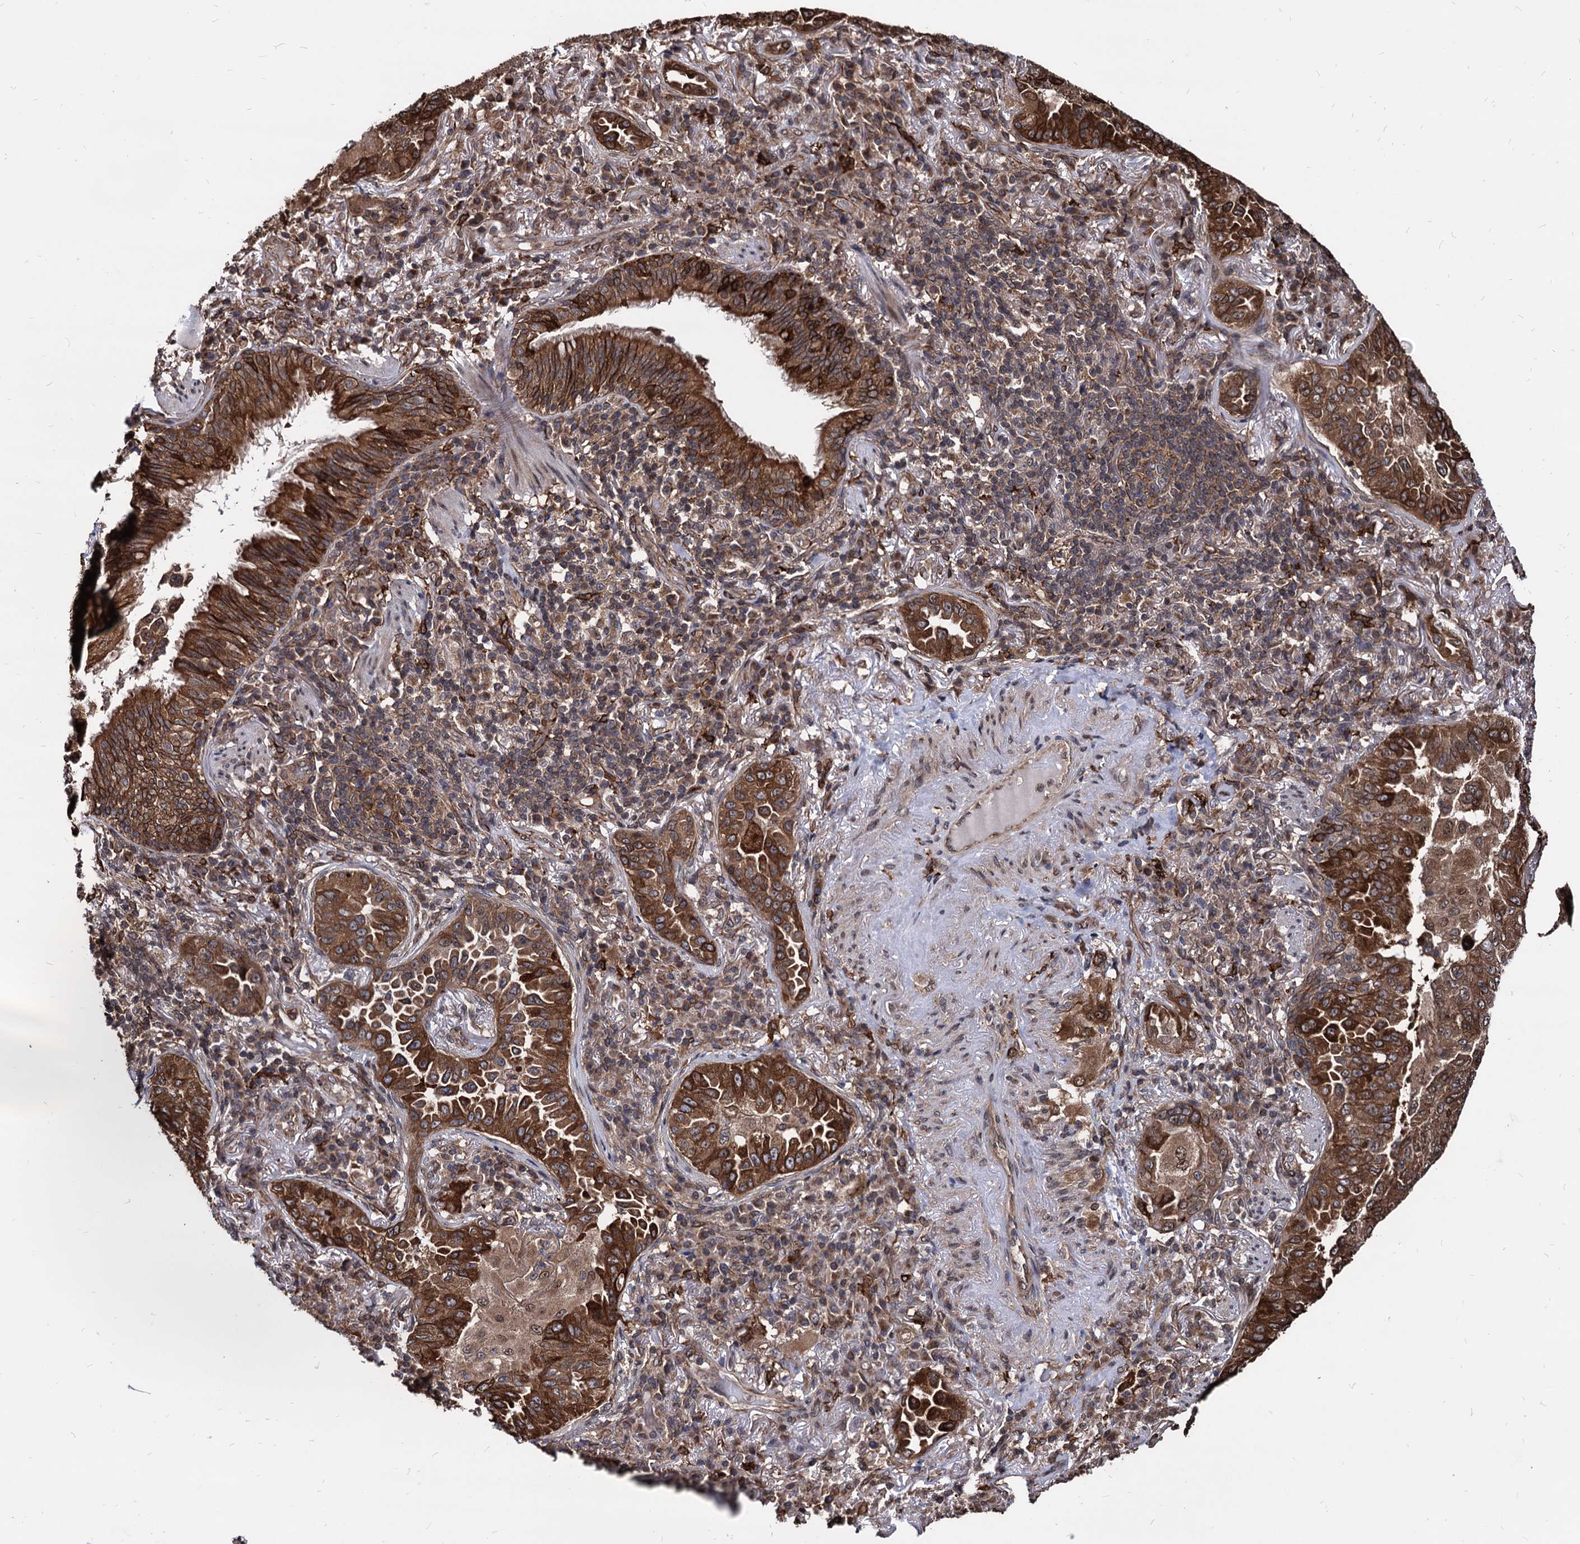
{"staining": {"intensity": "strong", "quantity": ">75%", "location": "cytoplasmic/membranous"}, "tissue": "lung cancer", "cell_type": "Tumor cells", "image_type": "cancer", "snomed": [{"axis": "morphology", "description": "Adenocarcinoma, NOS"}, {"axis": "topography", "description": "Lung"}], "caption": "The histopathology image displays staining of lung cancer, revealing strong cytoplasmic/membranous protein expression (brown color) within tumor cells.", "gene": "ANKRD12", "patient": {"sex": "female", "age": 69}}